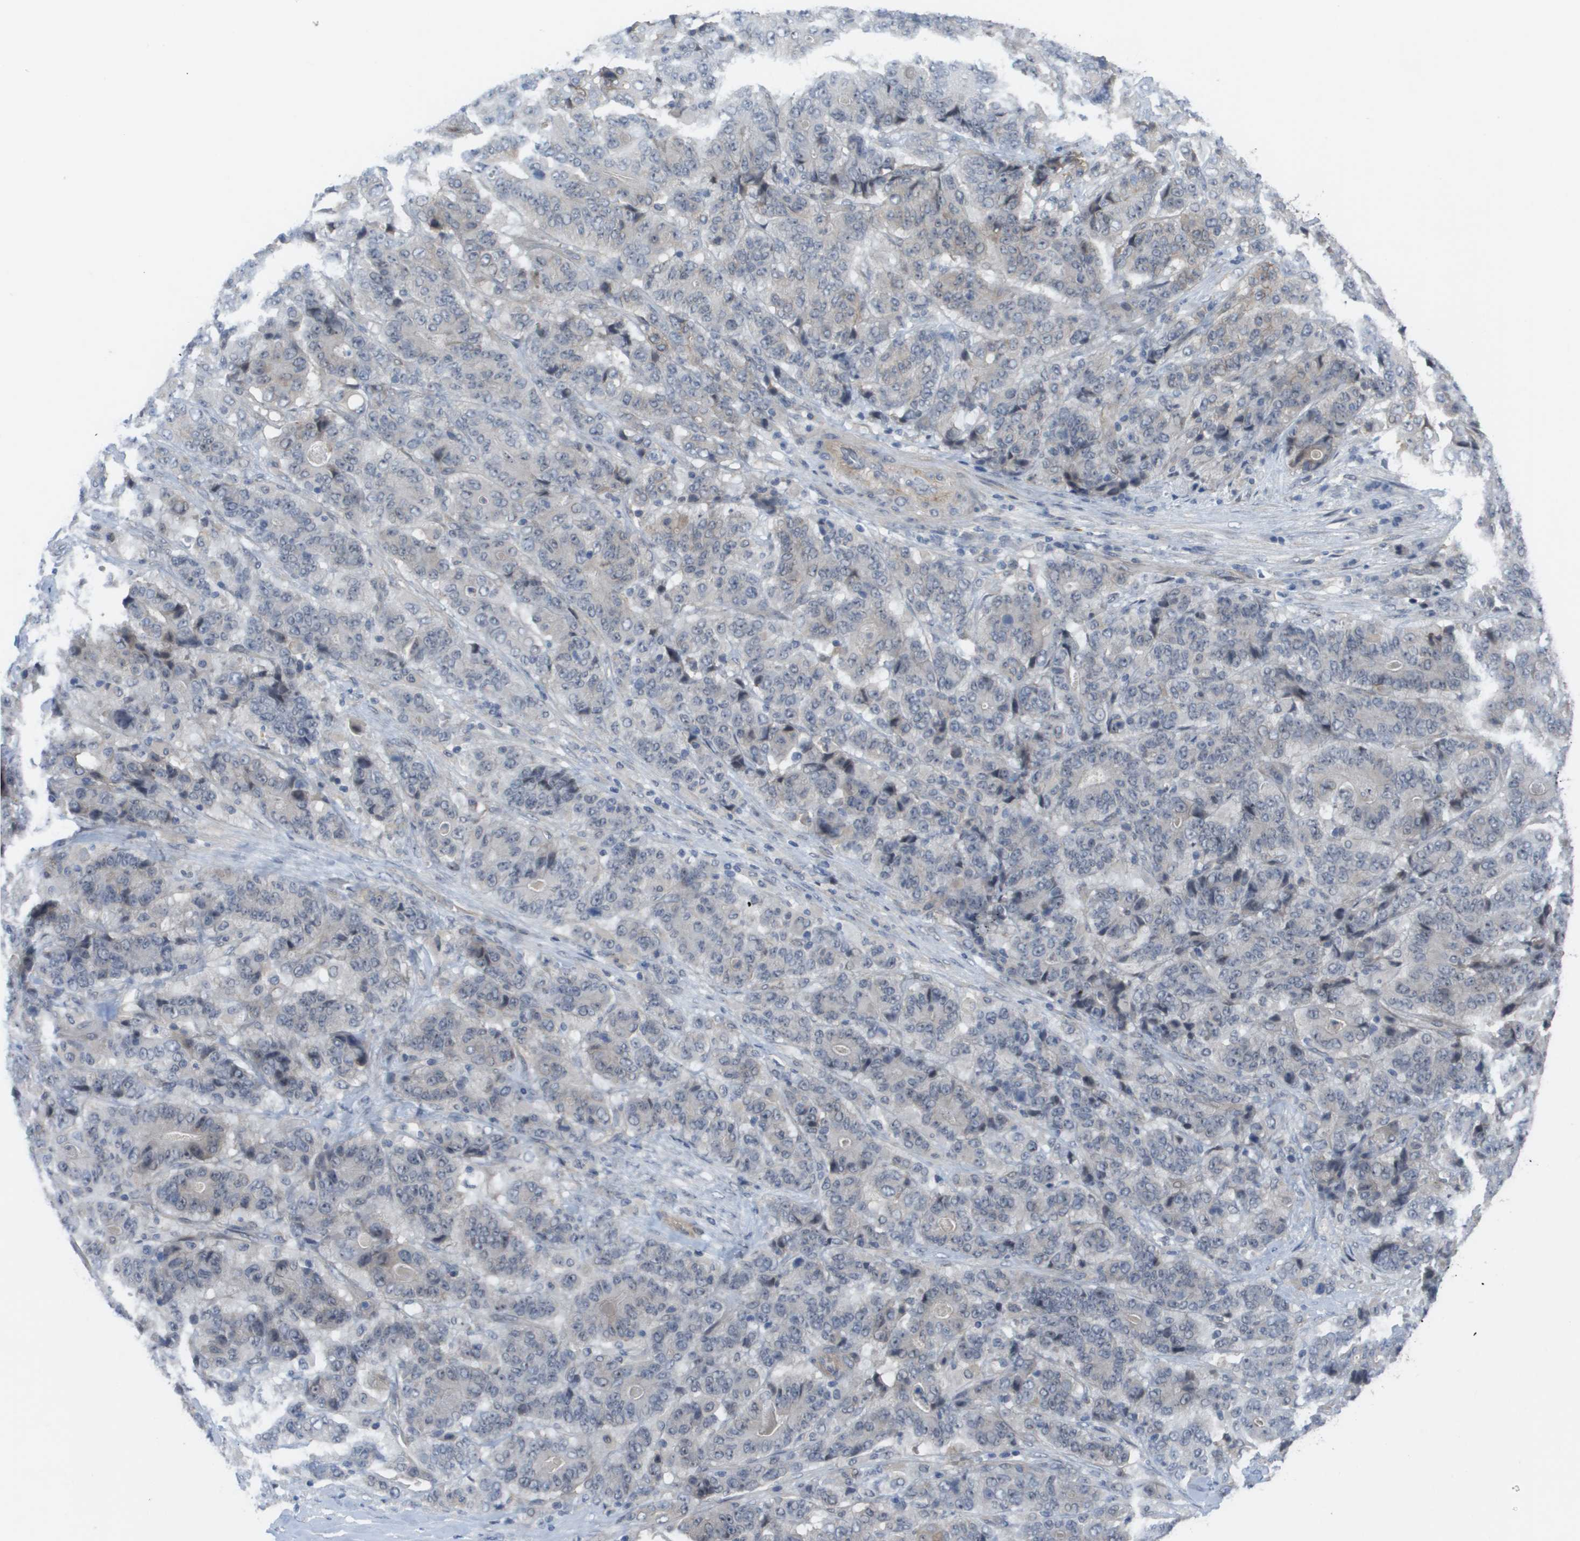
{"staining": {"intensity": "negative", "quantity": "none", "location": "none"}, "tissue": "stomach cancer", "cell_type": "Tumor cells", "image_type": "cancer", "snomed": [{"axis": "morphology", "description": "Adenocarcinoma, NOS"}, {"axis": "topography", "description": "Stomach"}], "caption": "An IHC micrograph of stomach cancer (adenocarcinoma) is shown. There is no staining in tumor cells of stomach cancer (adenocarcinoma).", "gene": "MTARC2", "patient": {"sex": "female", "age": 73}}